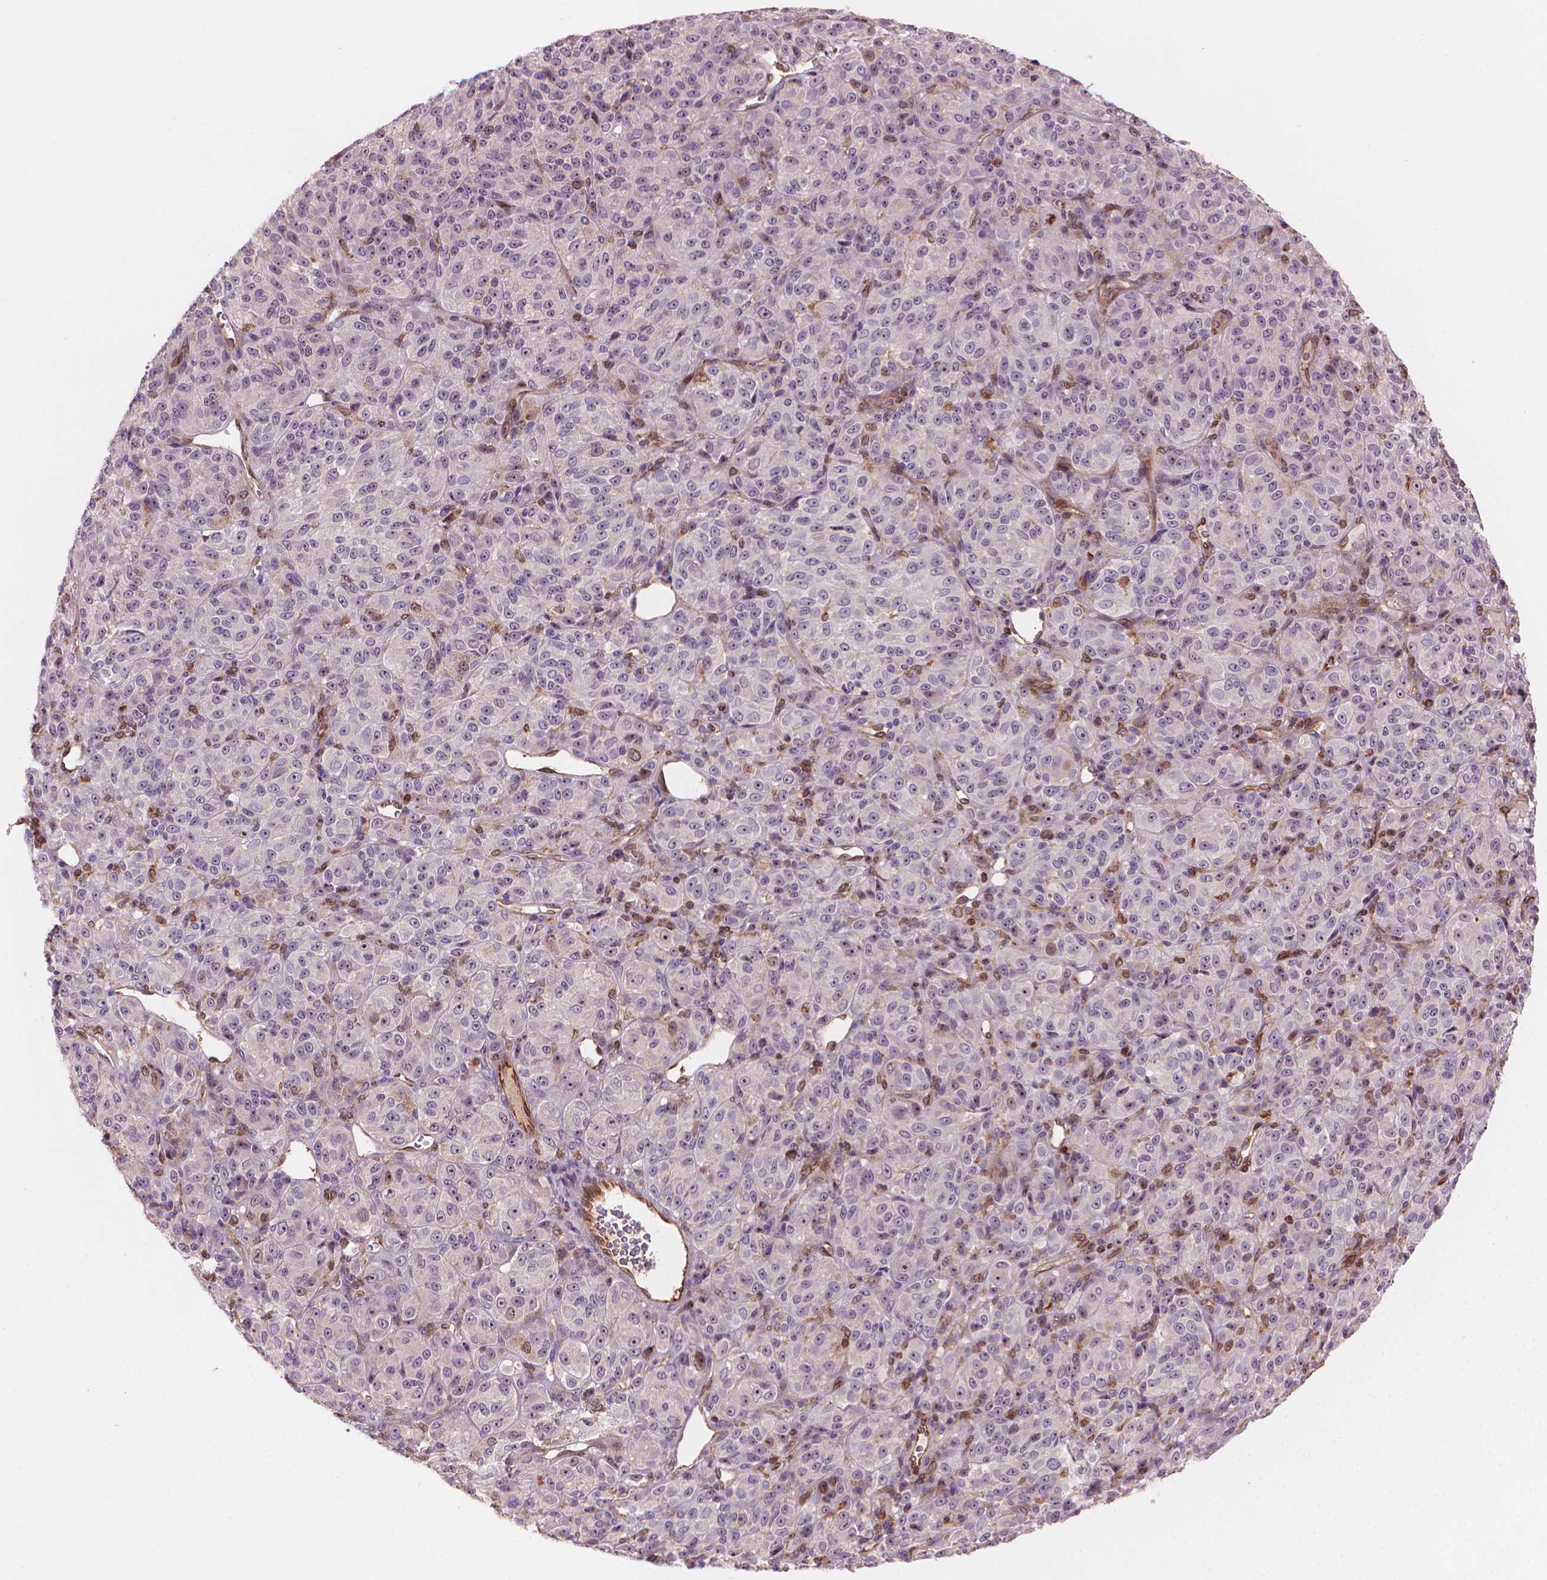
{"staining": {"intensity": "weak", "quantity": "<25%", "location": "nuclear"}, "tissue": "melanoma", "cell_type": "Tumor cells", "image_type": "cancer", "snomed": [{"axis": "morphology", "description": "Malignant melanoma, Metastatic site"}, {"axis": "topography", "description": "Brain"}], "caption": "Tumor cells are negative for brown protein staining in melanoma.", "gene": "SMC2", "patient": {"sex": "female", "age": 56}}